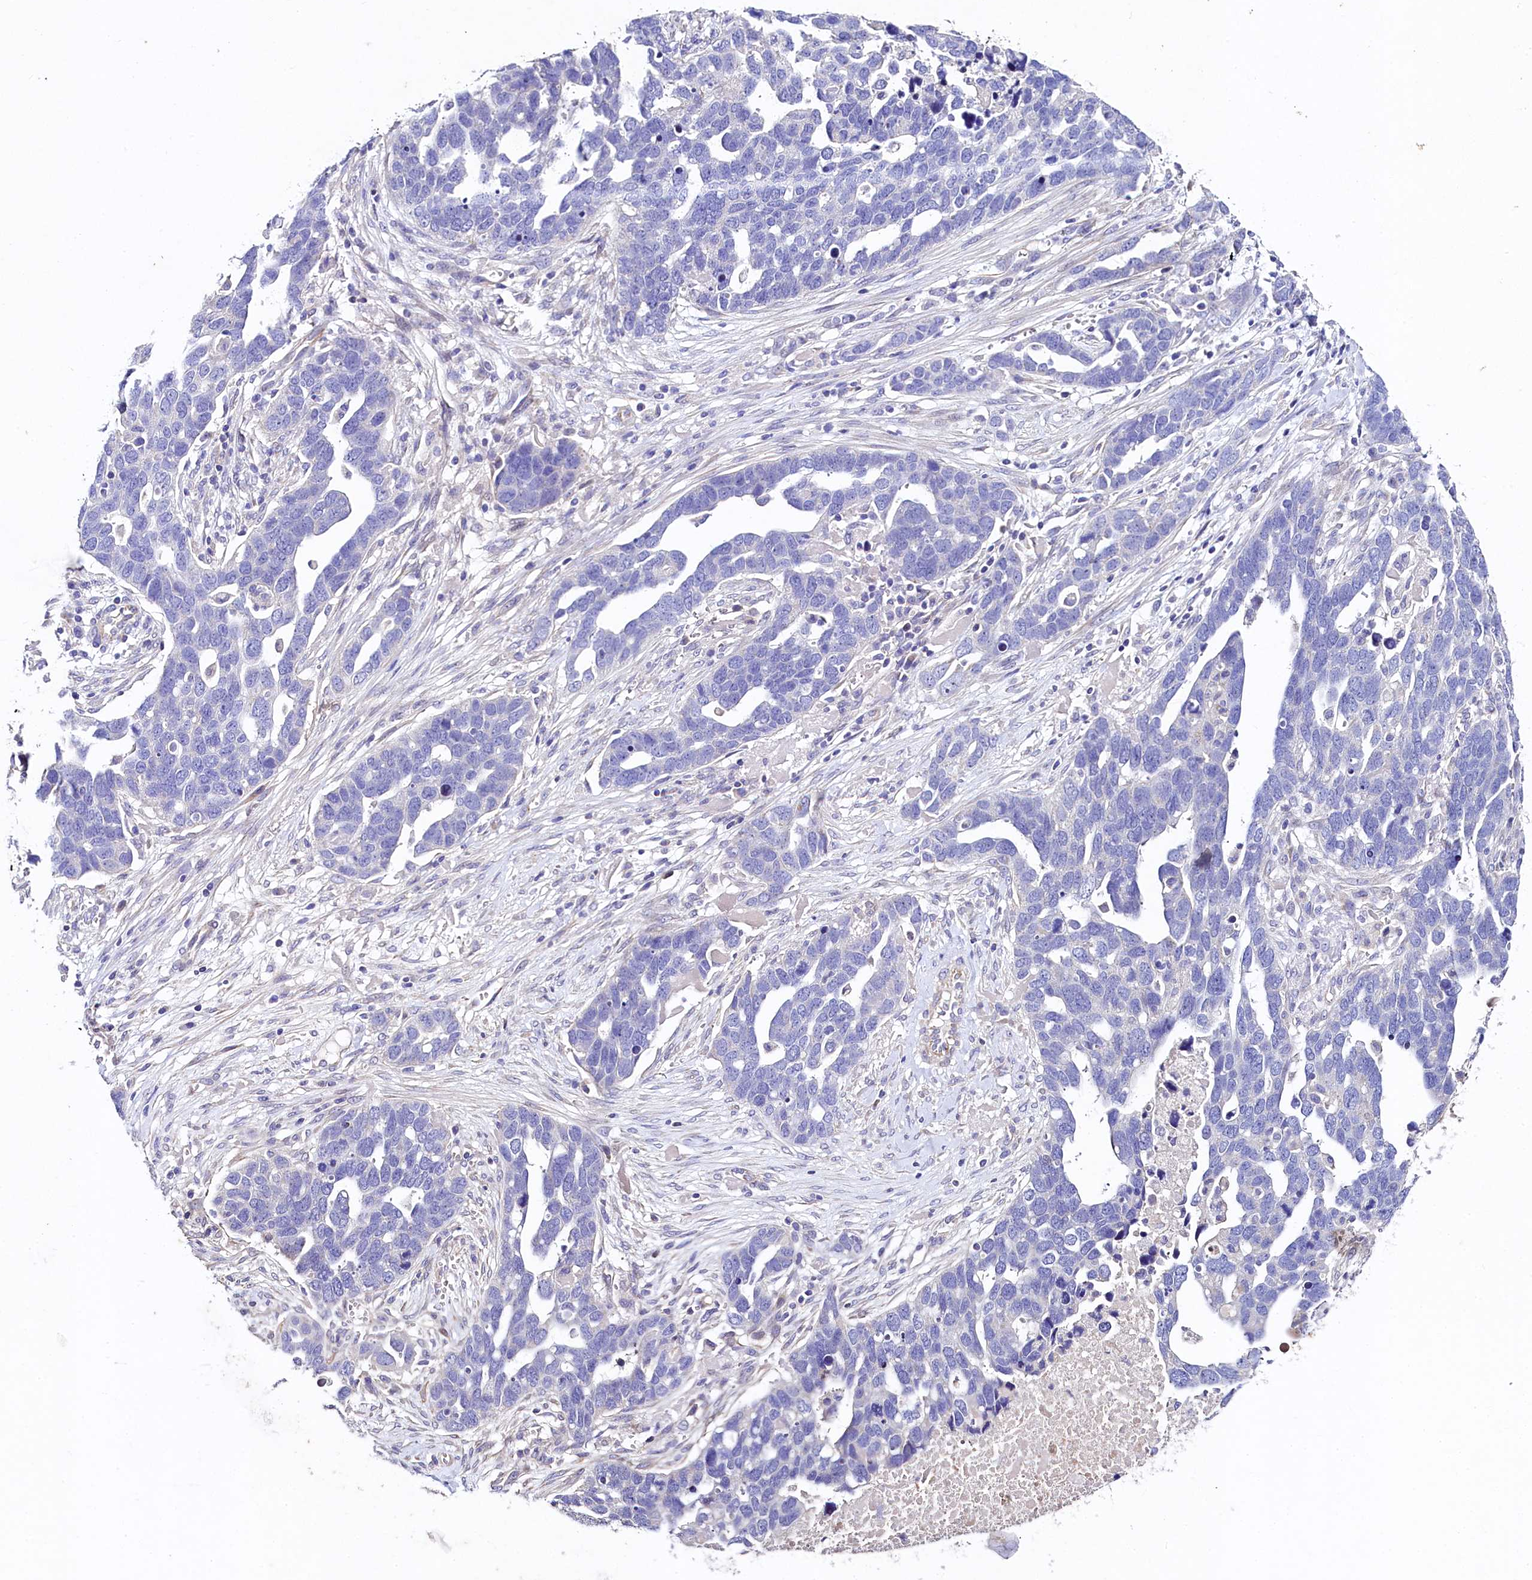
{"staining": {"intensity": "negative", "quantity": "none", "location": "none"}, "tissue": "ovarian cancer", "cell_type": "Tumor cells", "image_type": "cancer", "snomed": [{"axis": "morphology", "description": "Cystadenocarcinoma, serous, NOS"}, {"axis": "topography", "description": "Ovary"}], "caption": "An immunohistochemistry photomicrograph of serous cystadenocarcinoma (ovarian) is shown. There is no staining in tumor cells of serous cystadenocarcinoma (ovarian).", "gene": "FXYD6", "patient": {"sex": "female", "age": 54}}